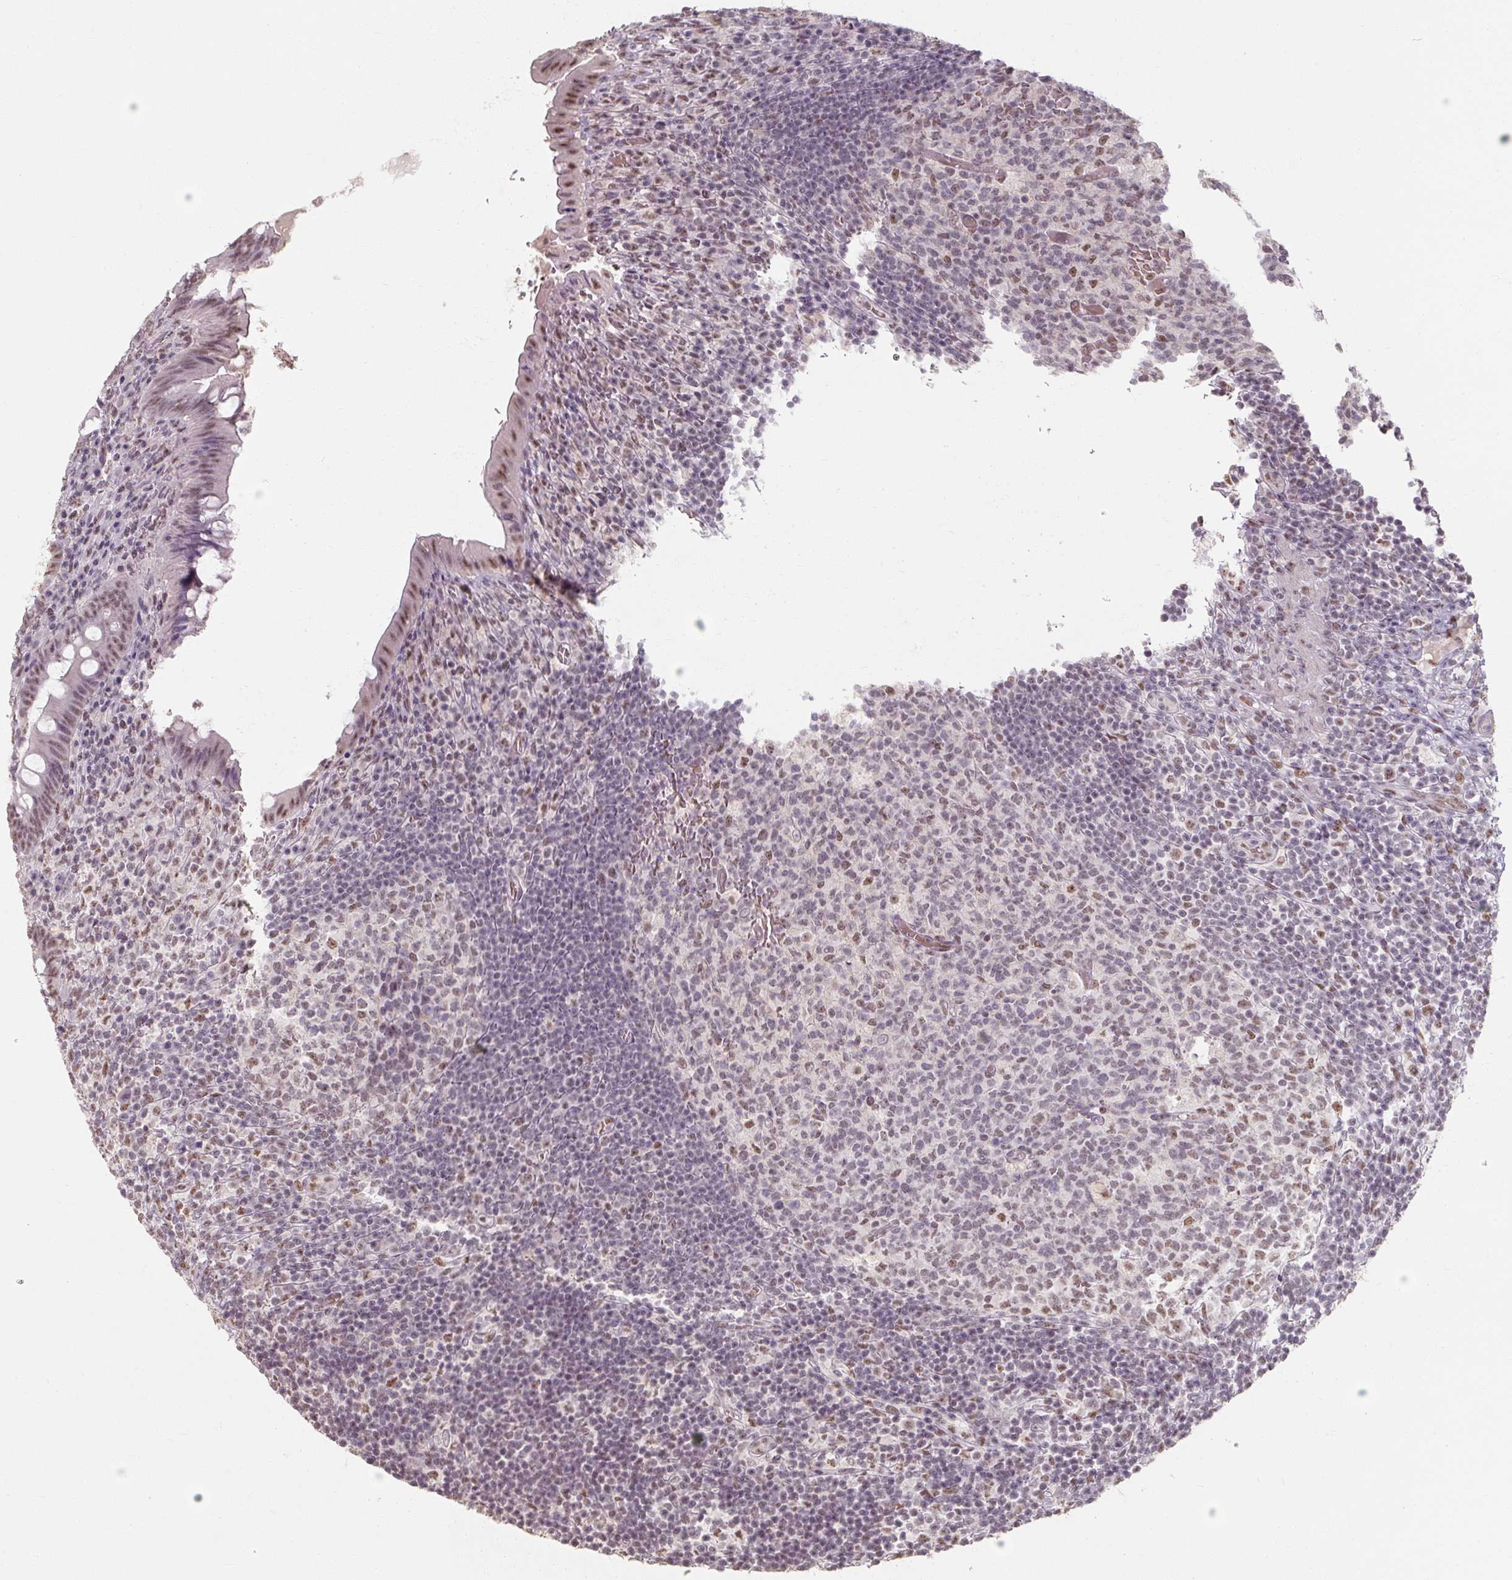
{"staining": {"intensity": "moderate", "quantity": "25%-75%", "location": "nuclear"}, "tissue": "appendix", "cell_type": "Glandular cells", "image_type": "normal", "snomed": [{"axis": "morphology", "description": "Normal tissue, NOS"}, {"axis": "topography", "description": "Appendix"}], "caption": "A high-resolution micrograph shows immunohistochemistry staining of normal appendix, which exhibits moderate nuclear staining in approximately 25%-75% of glandular cells.", "gene": "ENSG00000291316", "patient": {"sex": "female", "age": 43}}